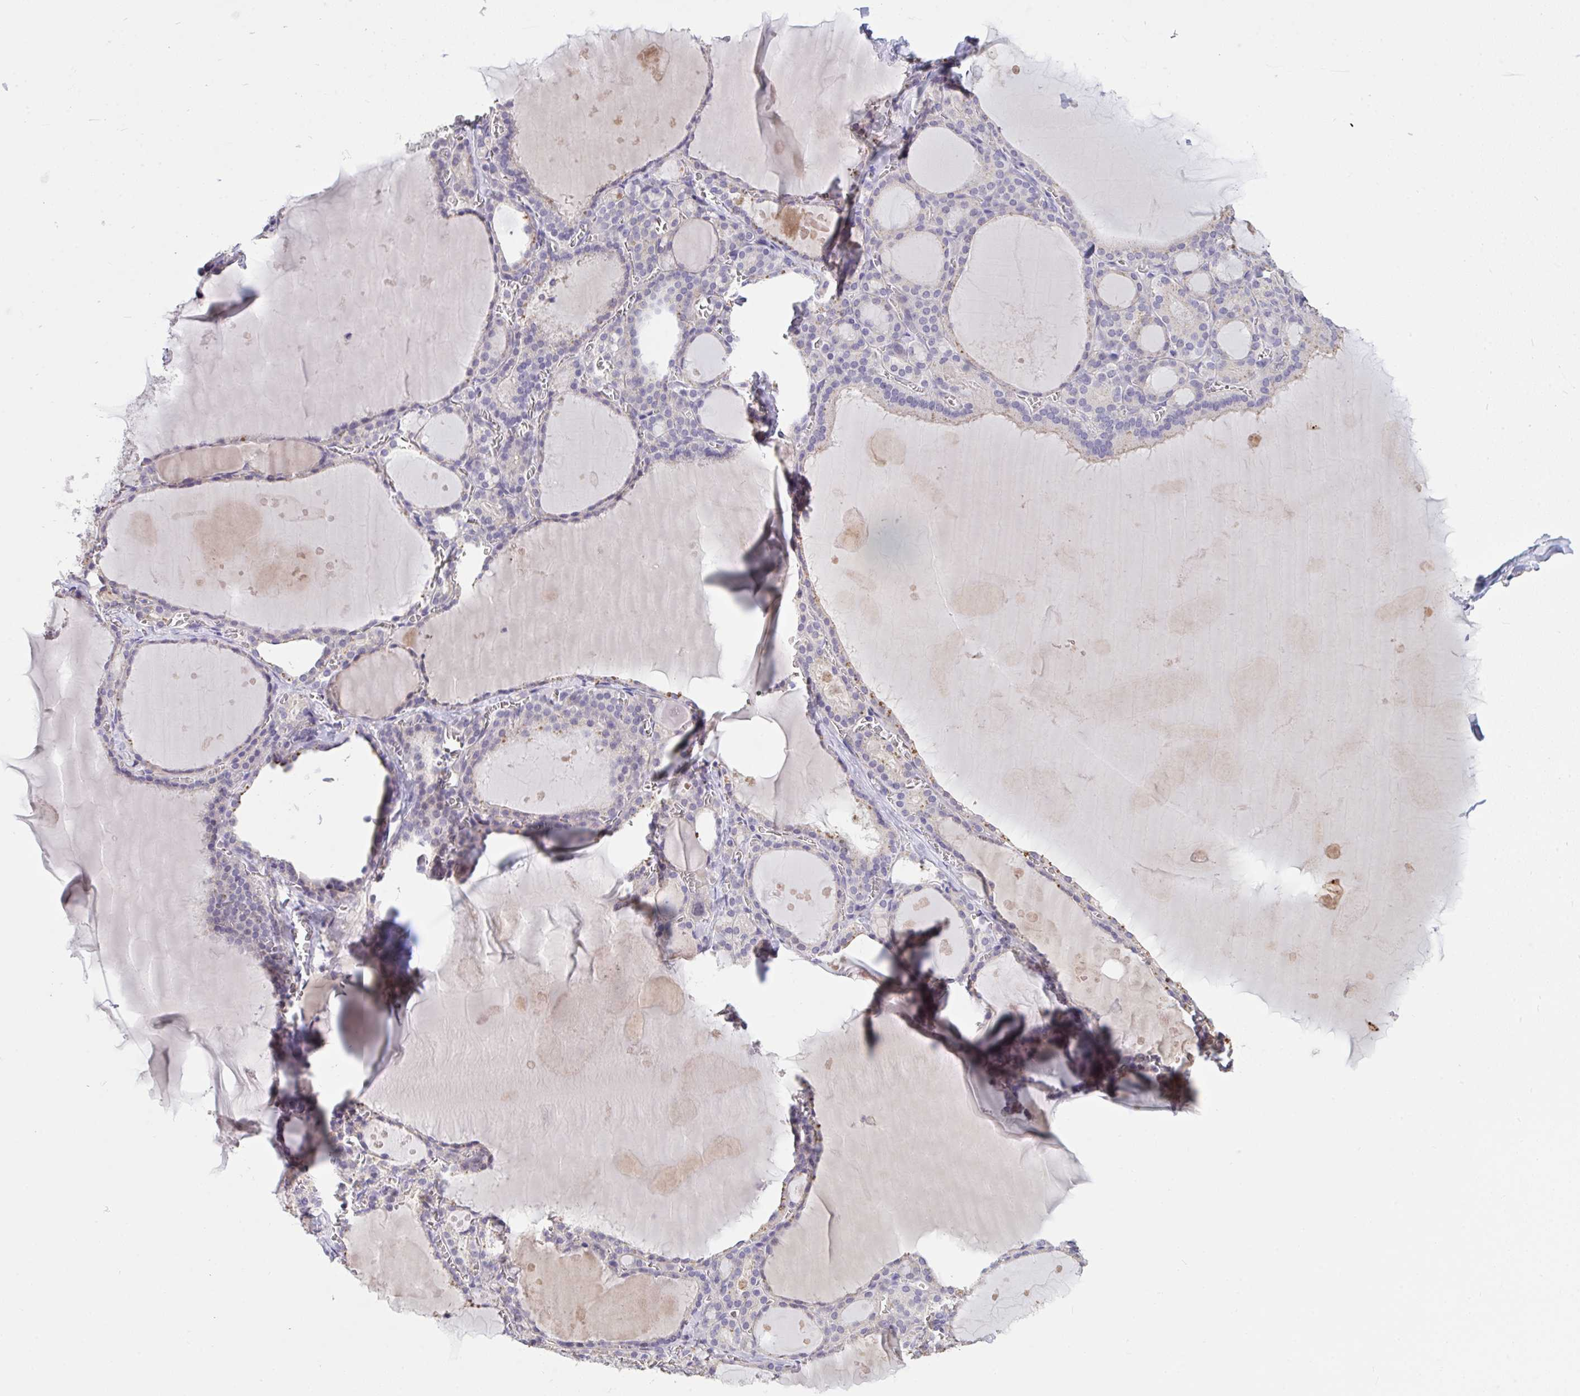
{"staining": {"intensity": "weak", "quantity": "25%-75%", "location": "cytoplasmic/membranous"}, "tissue": "thyroid gland", "cell_type": "Glandular cells", "image_type": "normal", "snomed": [{"axis": "morphology", "description": "Normal tissue, NOS"}, {"axis": "topography", "description": "Thyroid gland"}], "caption": "This is an image of immunohistochemistry (IHC) staining of normal thyroid gland, which shows weak staining in the cytoplasmic/membranous of glandular cells.", "gene": "C19orf54", "patient": {"sex": "male", "age": 56}}